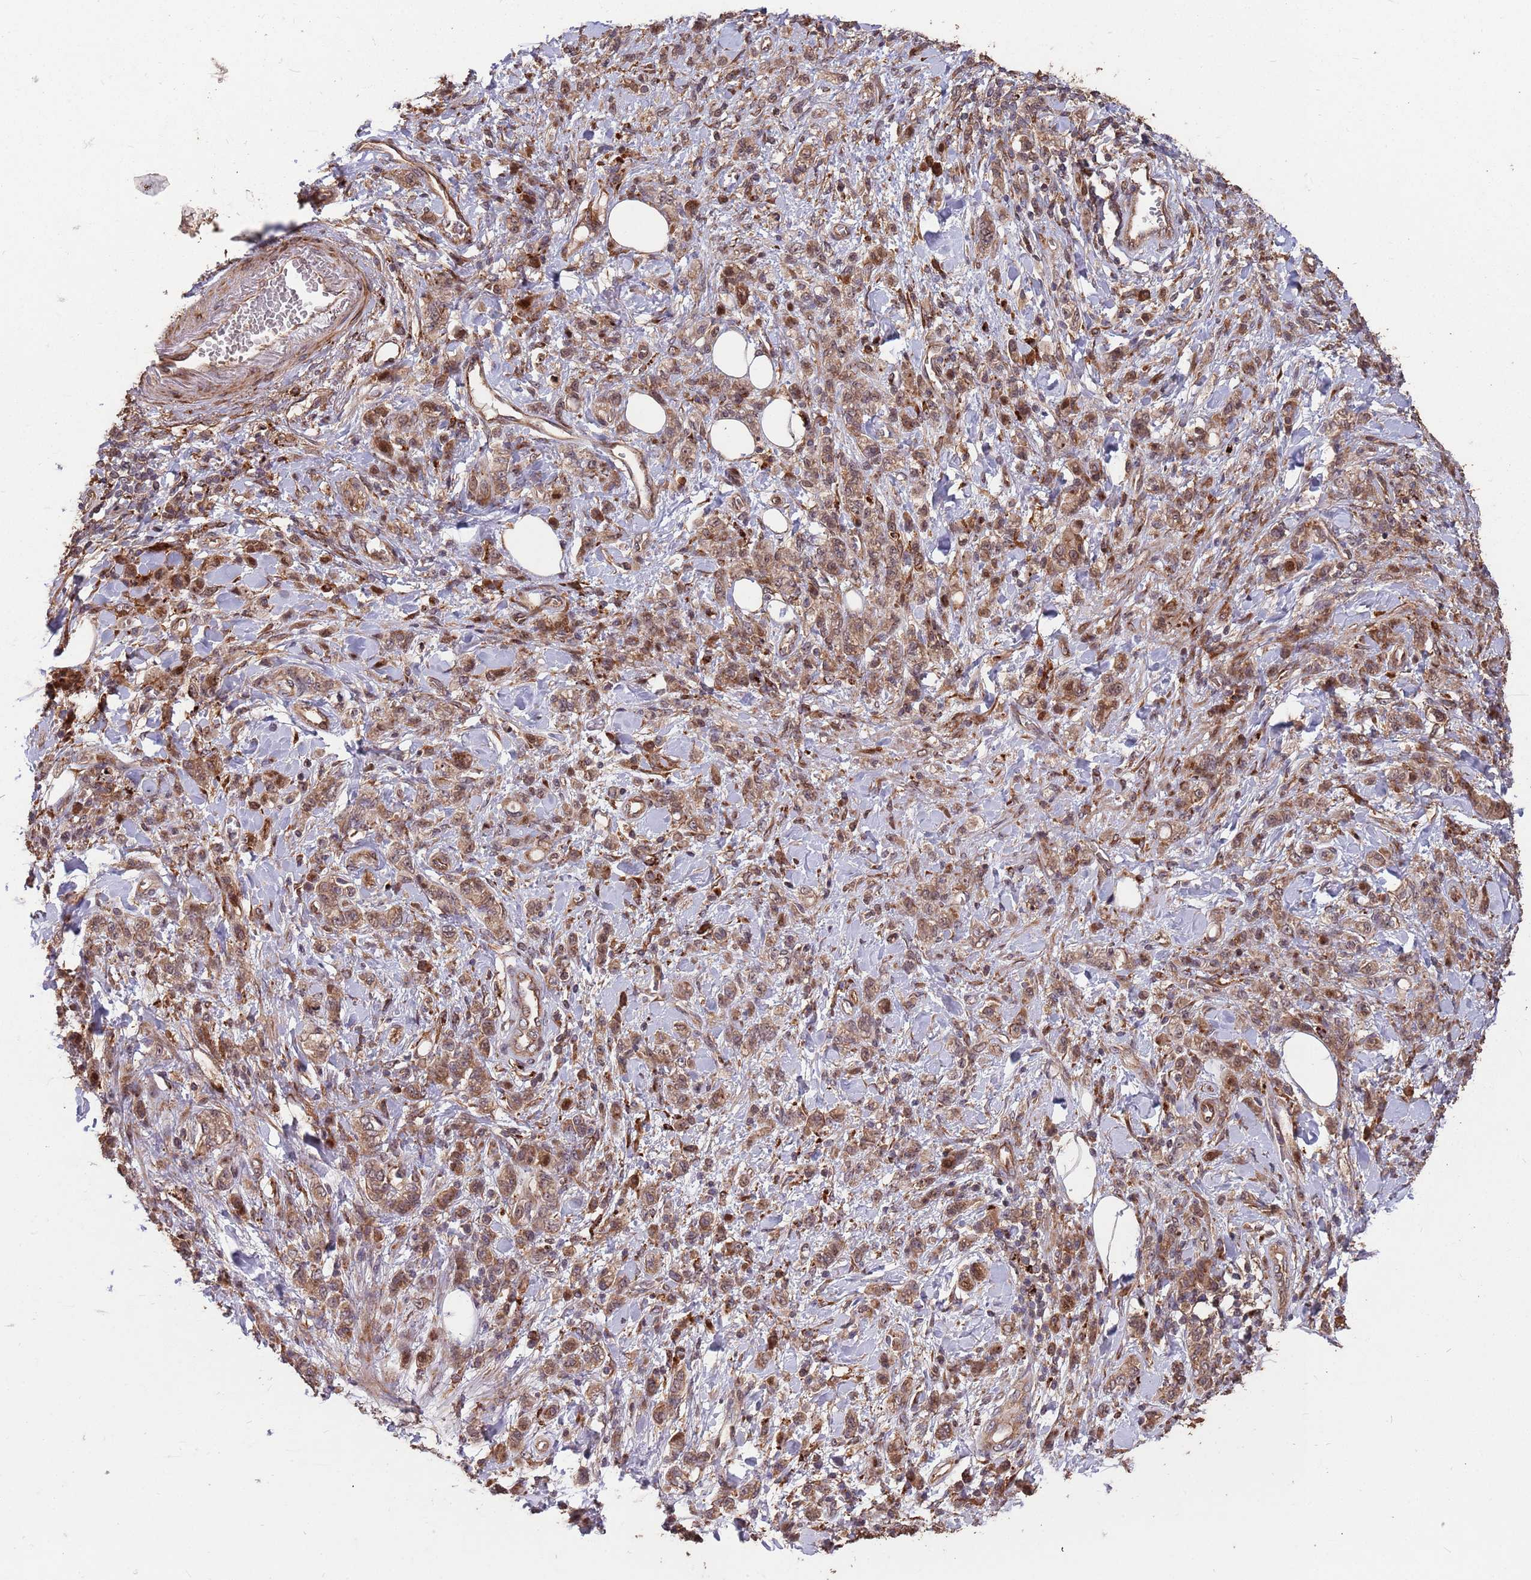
{"staining": {"intensity": "moderate", "quantity": ">75%", "location": "cytoplasmic/membranous"}, "tissue": "stomach cancer", "cell_type": "Tumor cells", "image_type": "cancer", "snomed": [{"axis": "morphology", "description": "Adenocarcinoma, NOS"}, {"axis": "topography", "description": "Stomach"}], "caption": "Human stomach cancer stained for a protein (brown) reveals moderate cytoplasmic/membranous positive positivity in about >75% of tumor cells.", "gene": "ZNF428", "patient": {"sex": "male", "age": 77}}